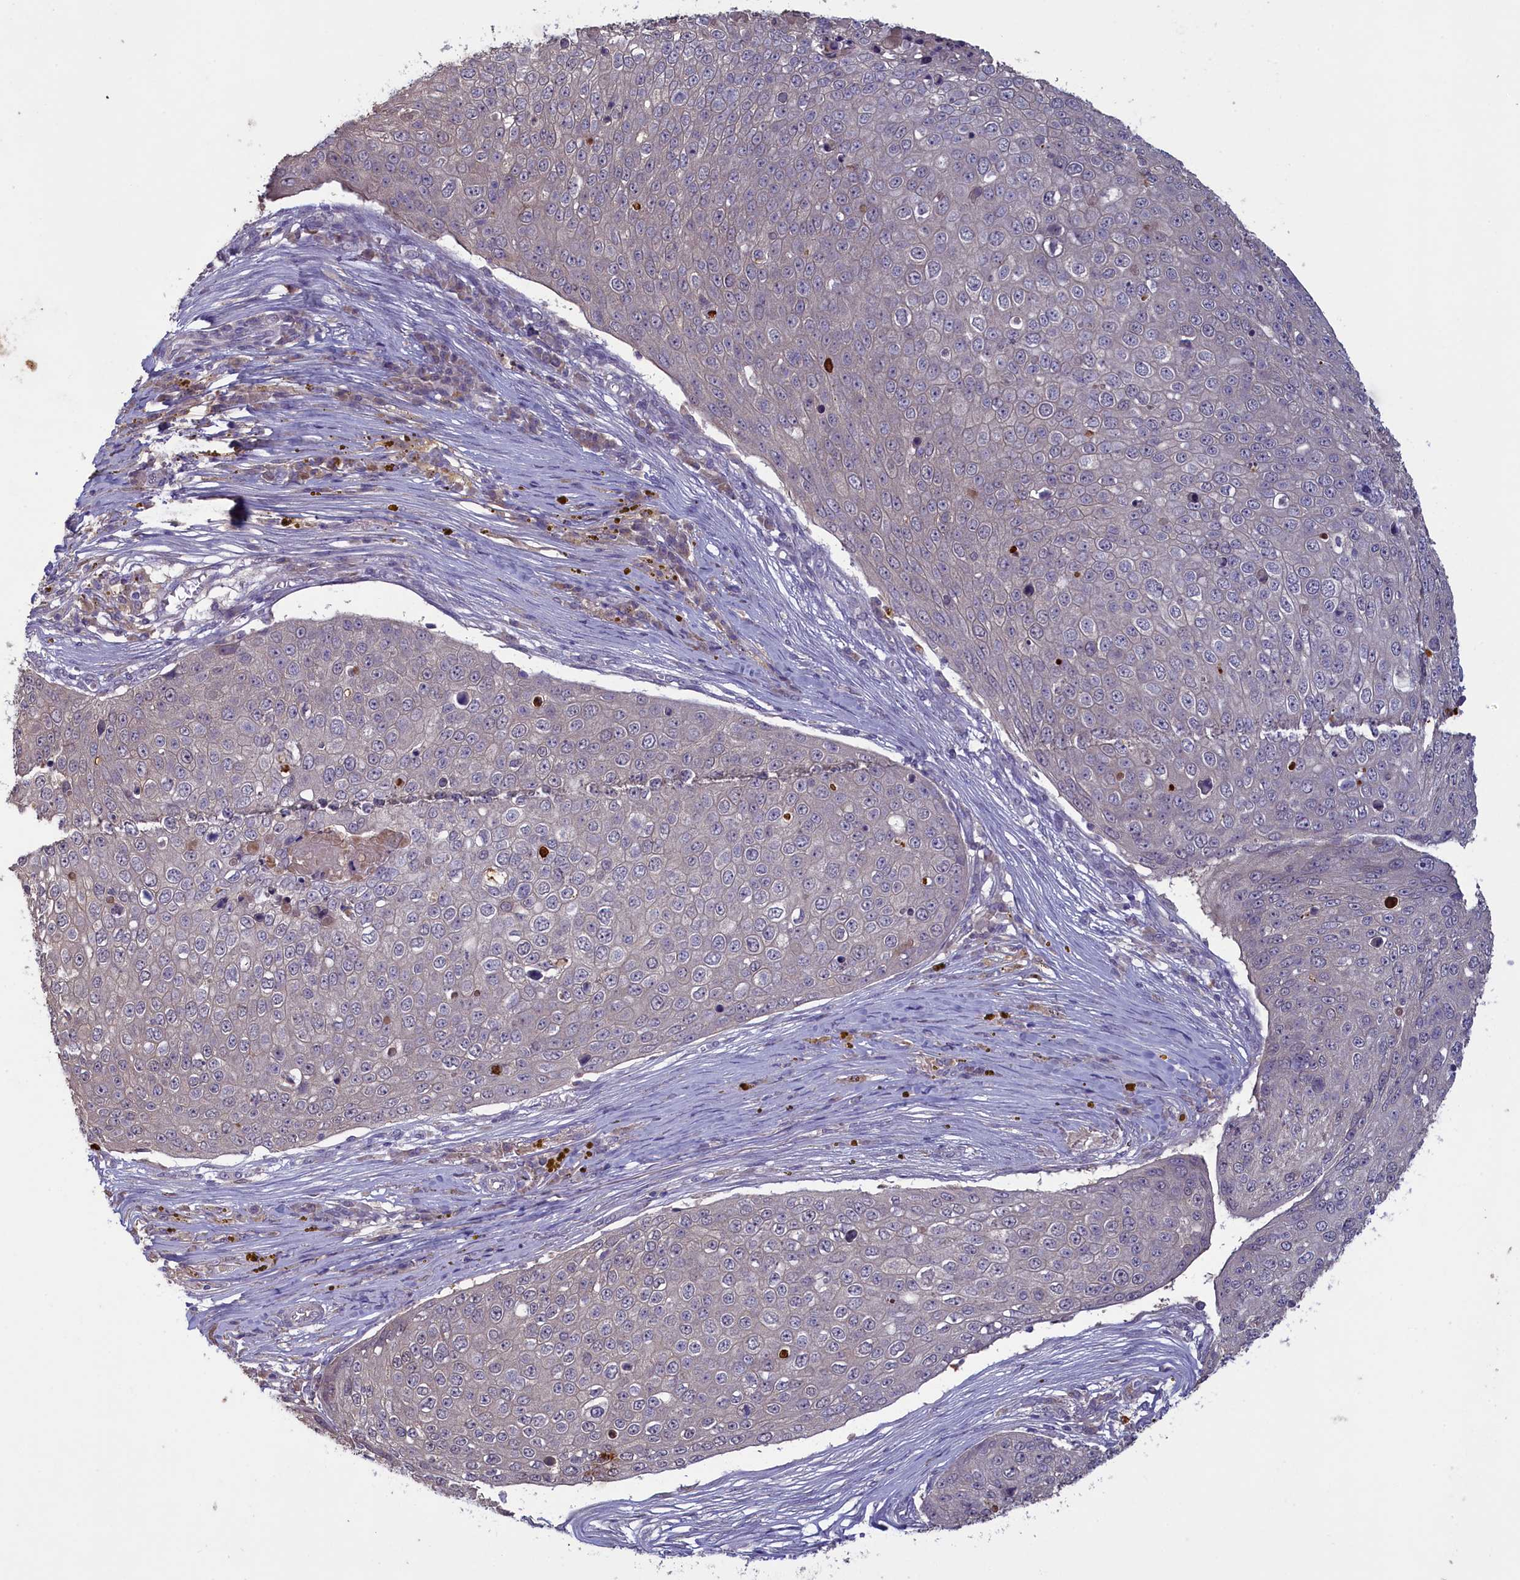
{"staining": {"intensity": "negative", "quantity": "none", "location": "none"}, "tissue": "skin cancer", "cell_type": "Tumor cells", "image_type": "cancer", "snomed": [{"axis": "morphology", "description": "Squamous cell carcinoma, NOS"}, {"axis": "topography", "description": "Skin"}], "caption": "This micrograph is of squamous cell carcinoma (skin) stained with immunohistochemistry (IHC) to label a protein in brown with the nuclei are counter-stained blue. There is no positivity in tumor cells. (Immunohistochemistry (ihc), brightfield microscopy, high magnification).", "gene": "ATF7IP2", "patient": {"sex": "male", "age": 71}}